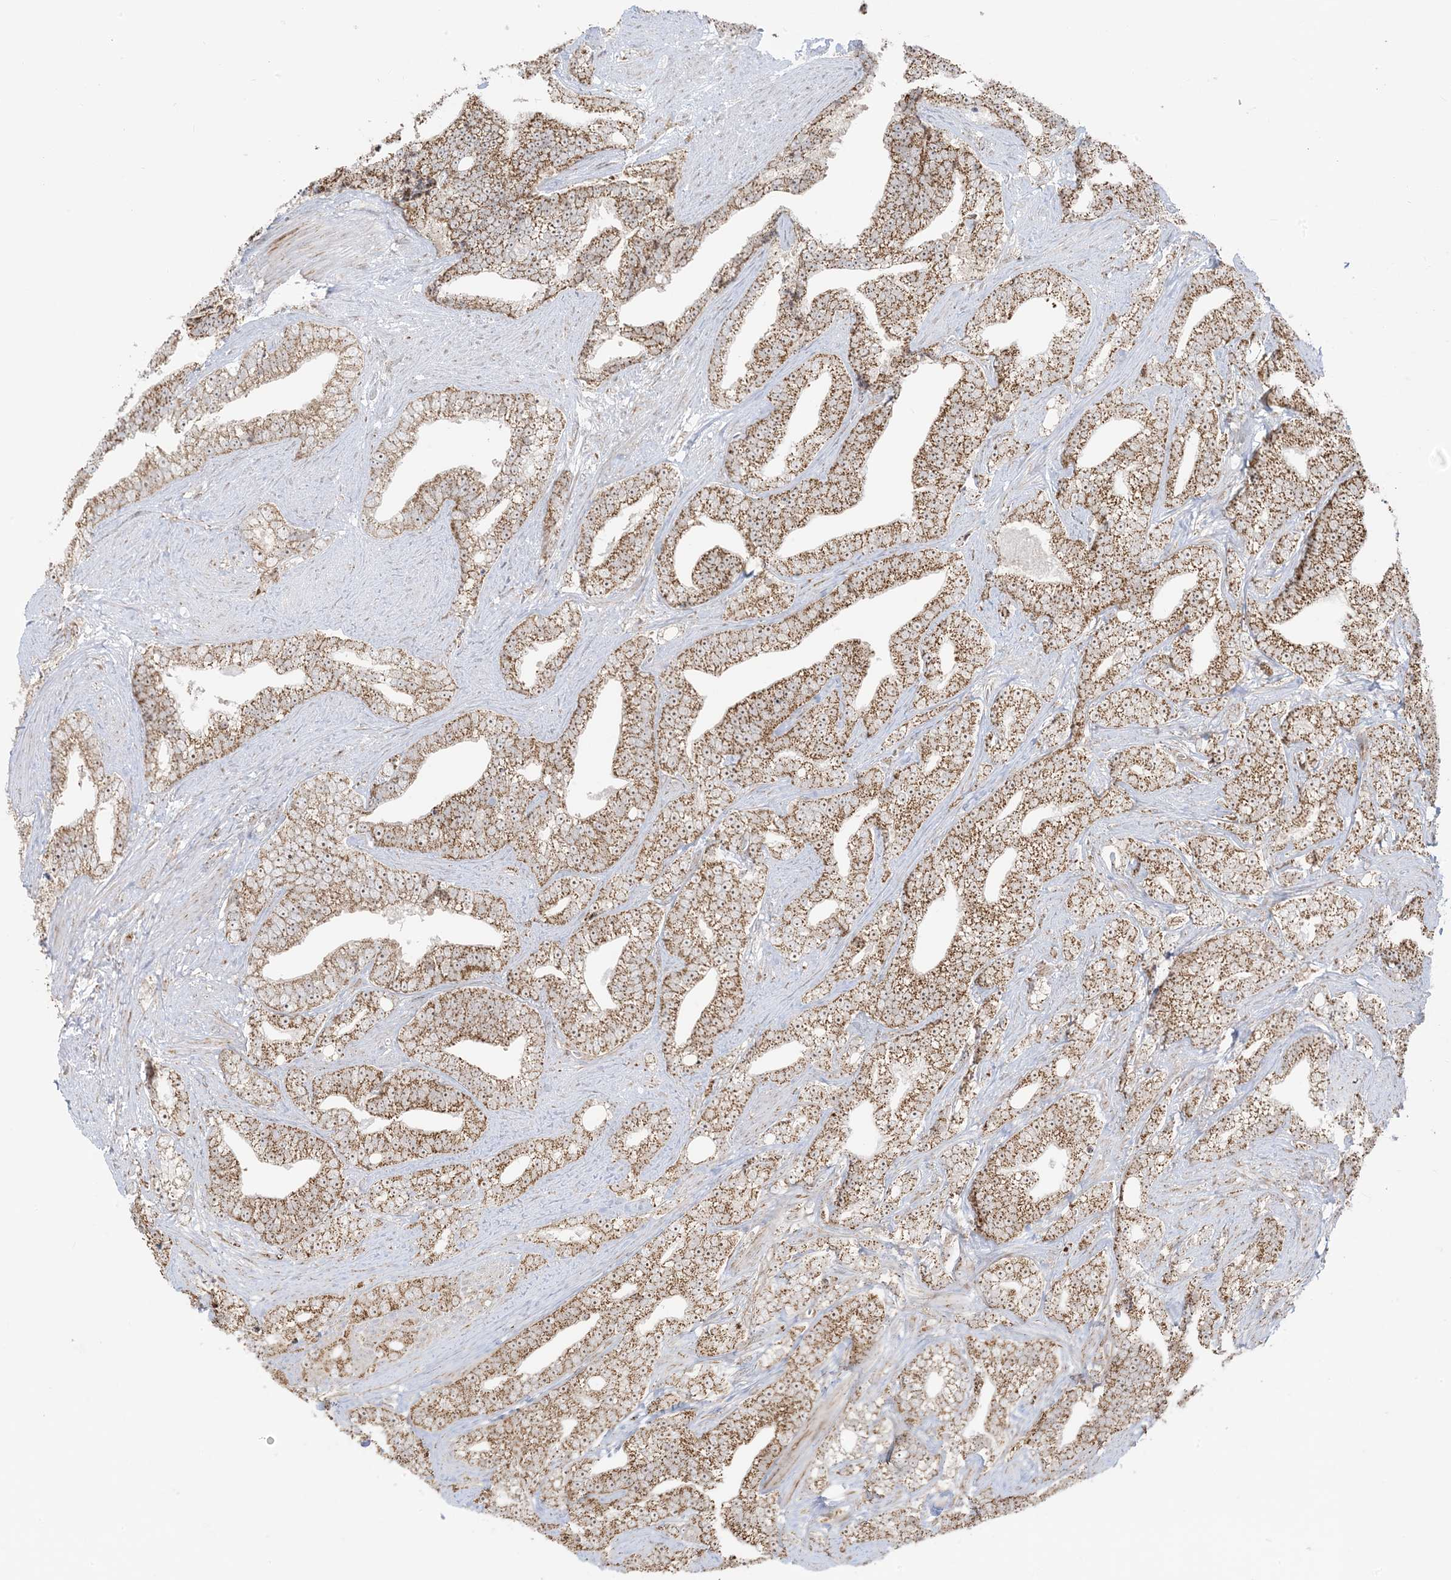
{"staining": {"intensity": "moderate", "quantity": ">75%", "location": "cytoplasmic/membranous,nuclear"}, "tissue": "prostate cancer", "cell_type": "Tumor cells", "image_type": "cancer", "snomed": [{"axis": "morphology", "description": "Adenocarcinoma, High grade"}, {"axis": "topography", "description": "Prostate and seminal vesicle, NOS"}], "caption": "This image displays immunohistochemistry staining of human prostate adenocarcinoma (high-grade), with medium moderate cytoplasmic/membranous and nuclear positivity in about >75% of tumor cells.", "gene": "MAPKBP1", "patient": {"sex": "male", "age": 67}}